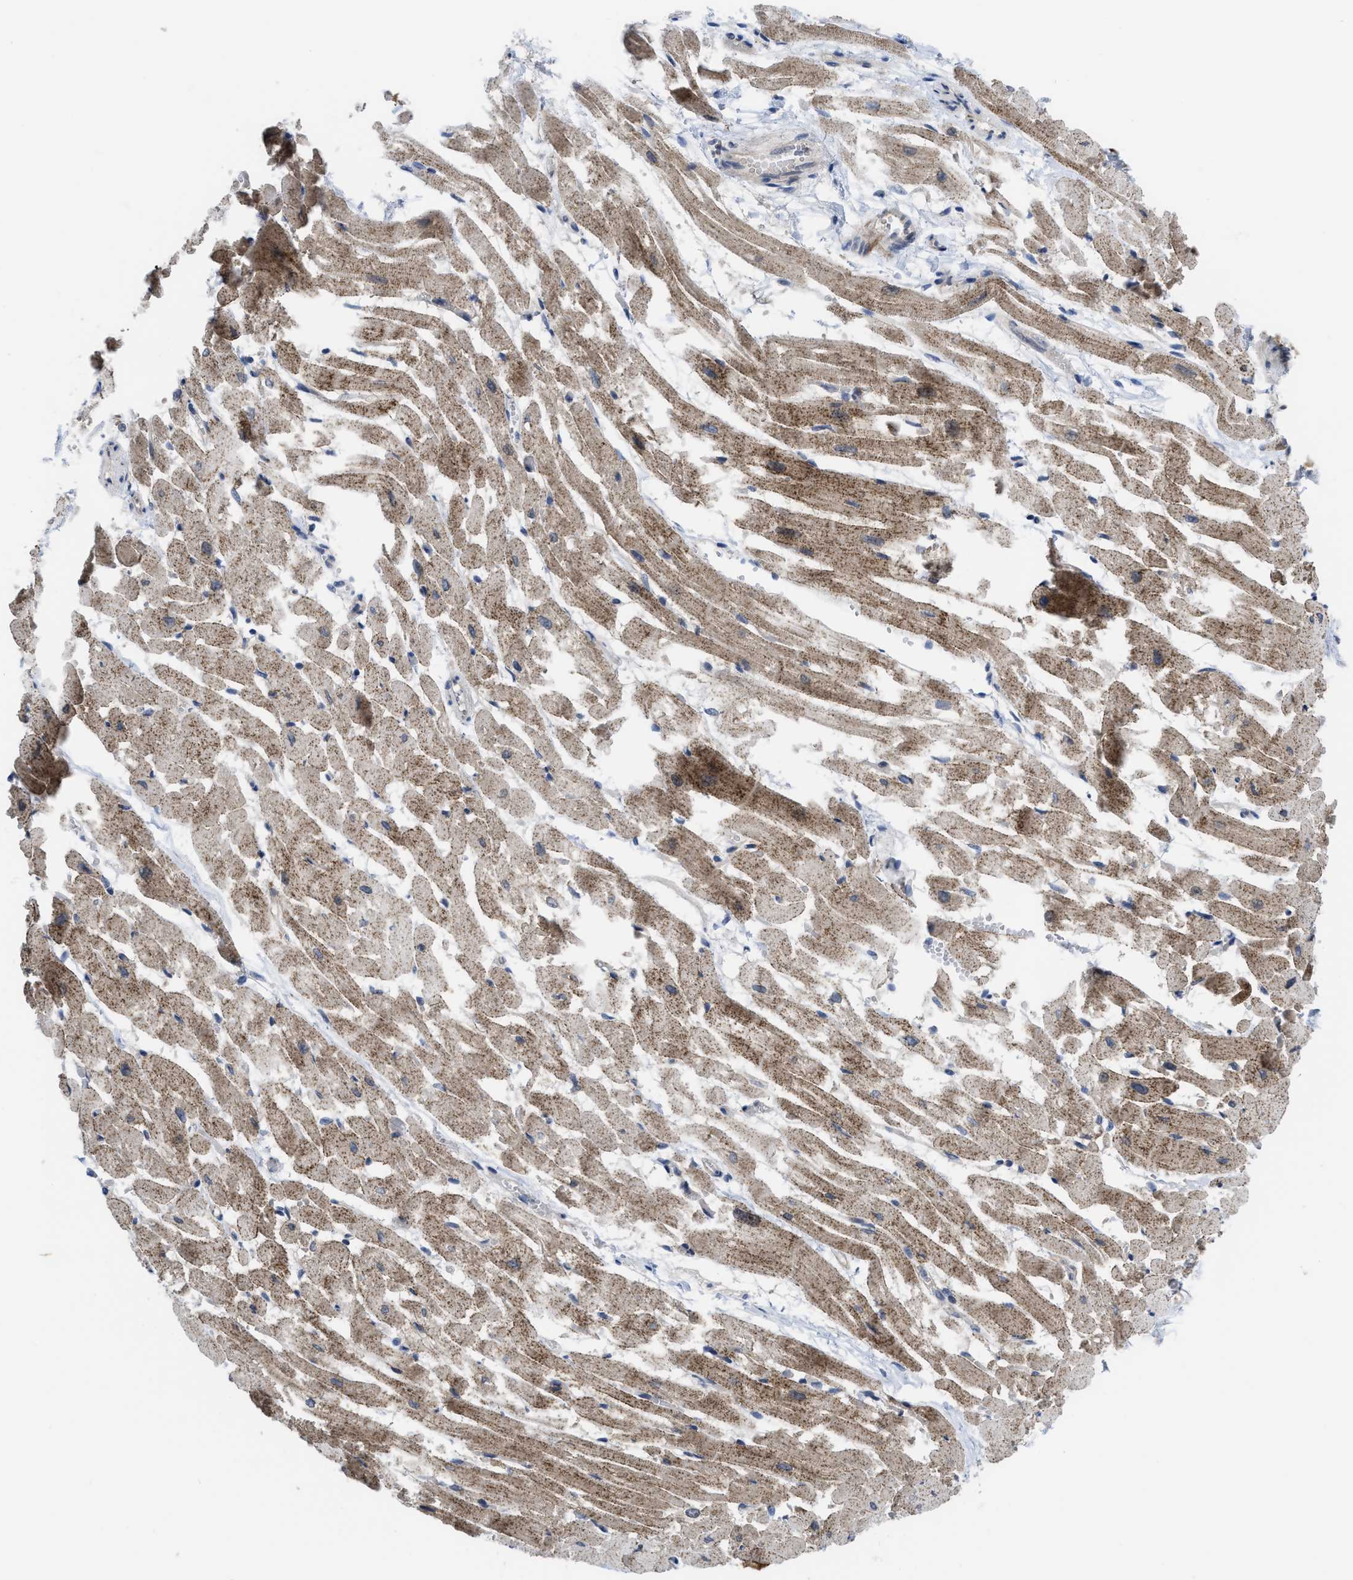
{"staining": {"intensity": "moderate", "quantity": "25%-75%", "location": "cytoplasmic/membranous"}, "tissue": "heart muscle", "cell_type": "Cardiomyocytes", "image_type": "normal", "snomed": [{"axis": "morphology", "description": "Normal tissue, NOS"}, {"axis": "topography", "description": "Heart"}], "caption": "Cardiomyocytes reveal moderate cytoplasmic/membranous staining in approximately 25%-75% of cells in benign heart muscle. The protein is stained brown, and the nuclei are stained in blue (DAB IHC with brightfield microscopy, high magnification).", "gene": "LDAF1", "patient": {"sex": "male", "age": 45}}